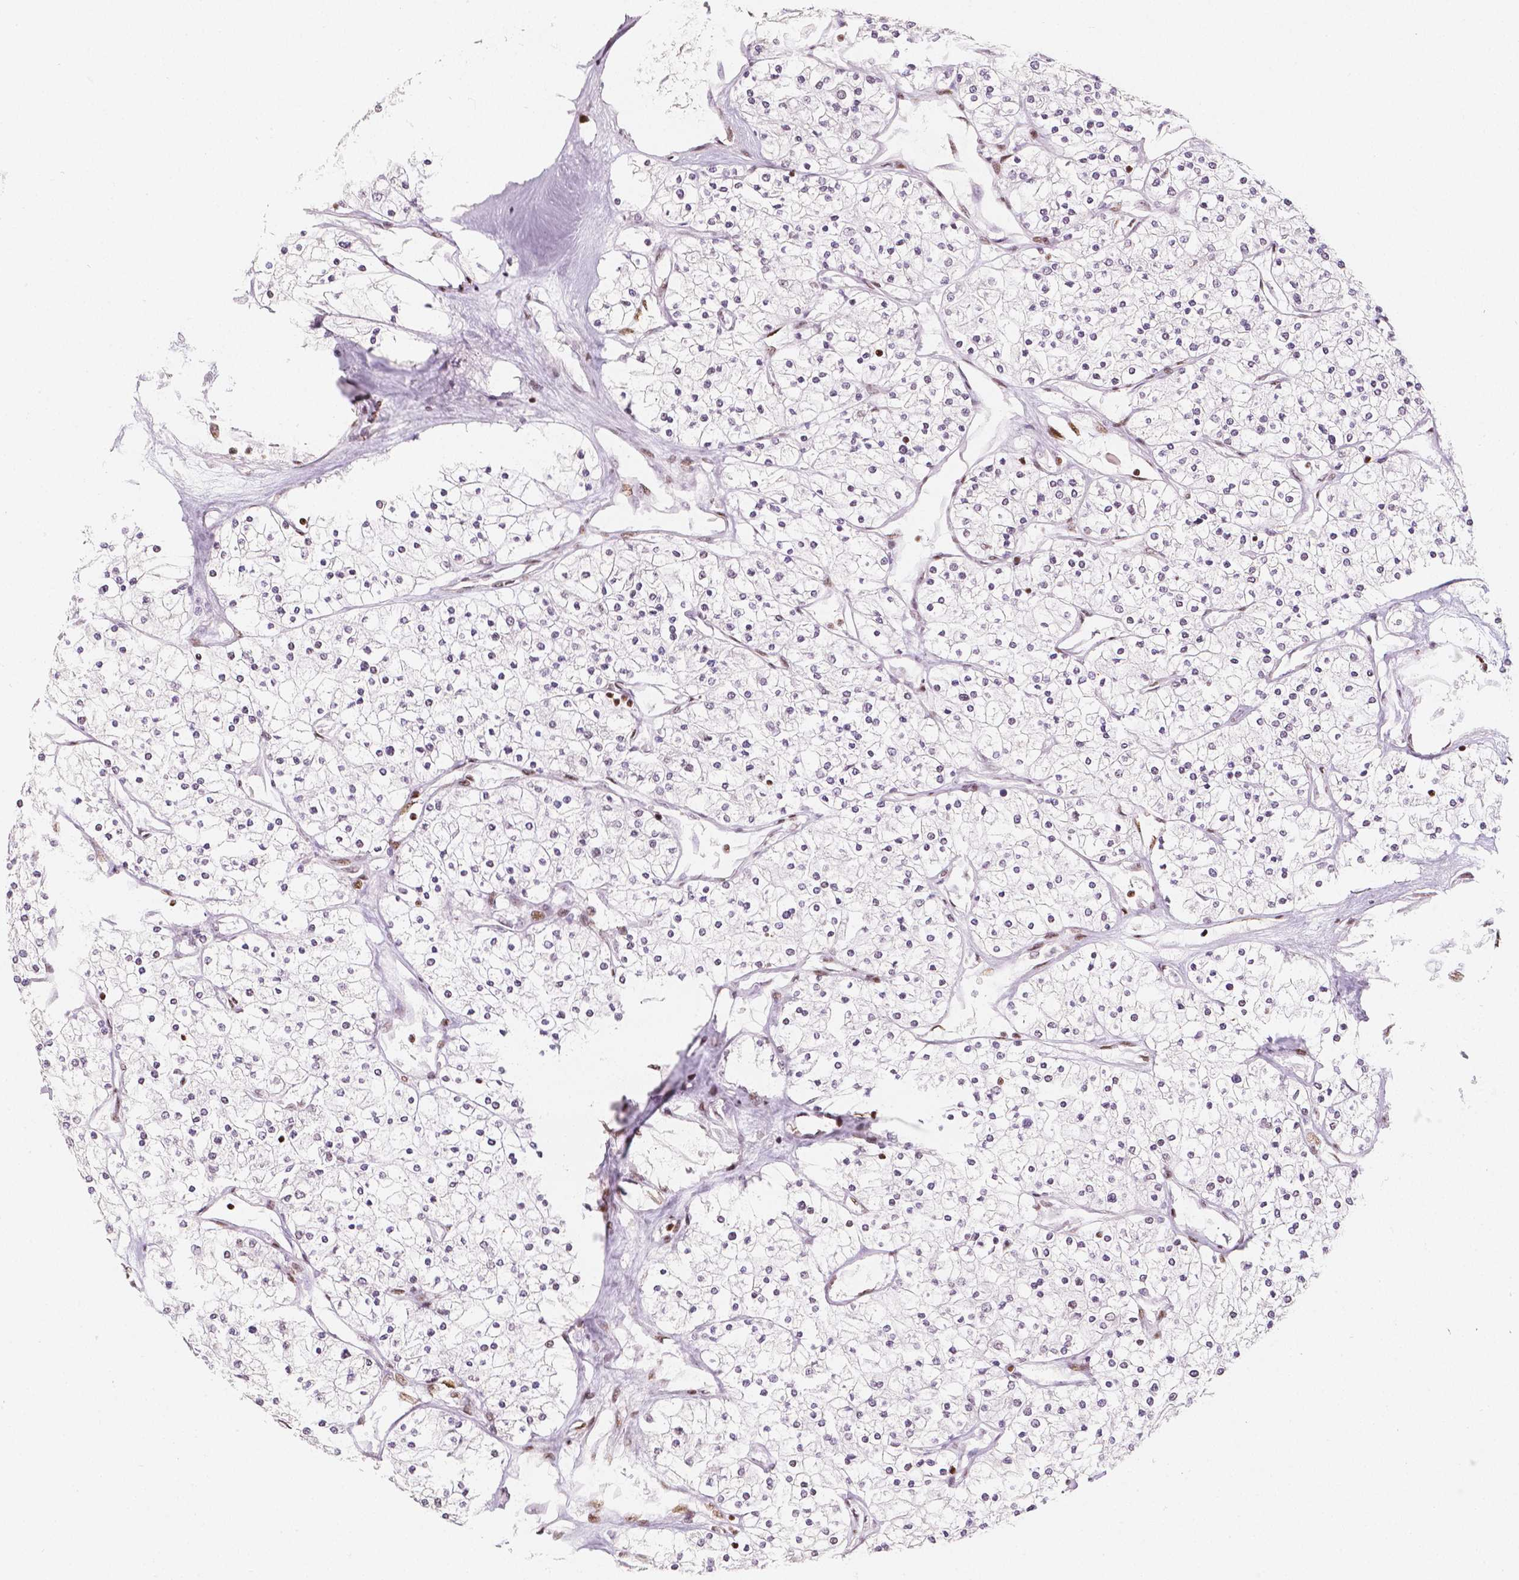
{"staining": {"intensity": "negative", "quantity": "none", "location": "none"}, "tissue": "renal cancer", "cell_type": "Tumor cells", "image_type": "cancer", "snomed": [{"axis": "morphology", "description": "Adenocarcinoma, NOS"}, {"axis": "topography", "description": "Kidney"}], "caption": "A histopathology image of human adenocarcinoma (renal) is negative for staining in tumor cells. The staining was performed using DAB (3,3'-diaminobenzidine) to visualize the protein expression in brown, while the nuclei were stained in blue with hematoxylin (Magnification: 20x).", "gene": "HDAC1", "patient": {"sex": "male", "age": 80}}